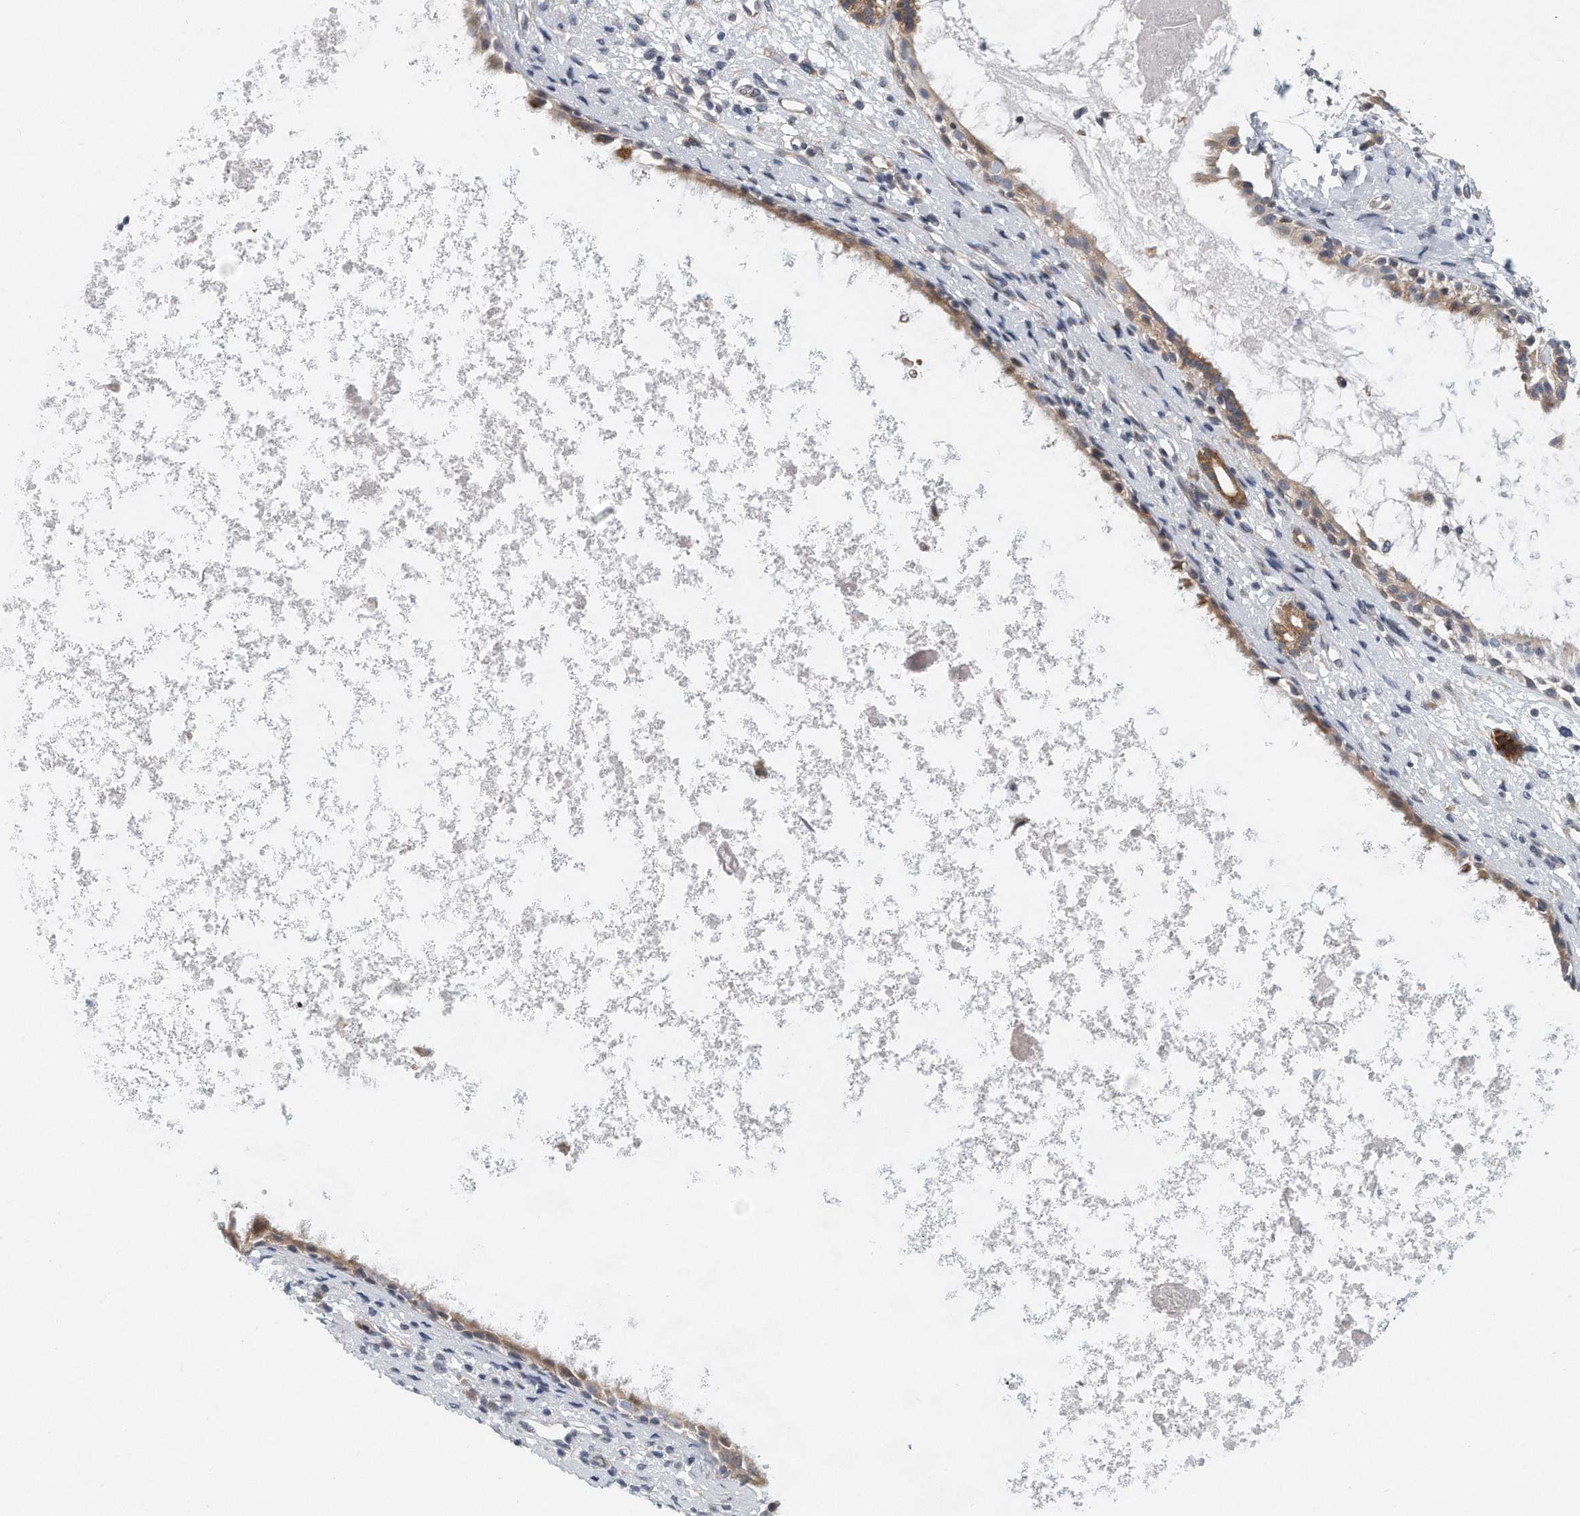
{"staining": {"intensity": "moderate", "quantity": ">75%", "location": "cytoplasmic/membranous"}, "tissue": "nasopharynx", "cell_type": "Respiratory epithelial cells", "image_type": "normal", "snomed": [{"axis": "morphology", "description": "Normal tissue, NOS"}, {"axis": "topography", "description": "Nasopharynx"}], "caption": "Immunohistochemical staining of benign nasopharynx shows >75% levels of moderate cytoplasmic/membranous protein staining in about >75% of respiratory epithelial cells.", "gene": "VLDLR", "patient": {"sex": "male", "age": 22}}